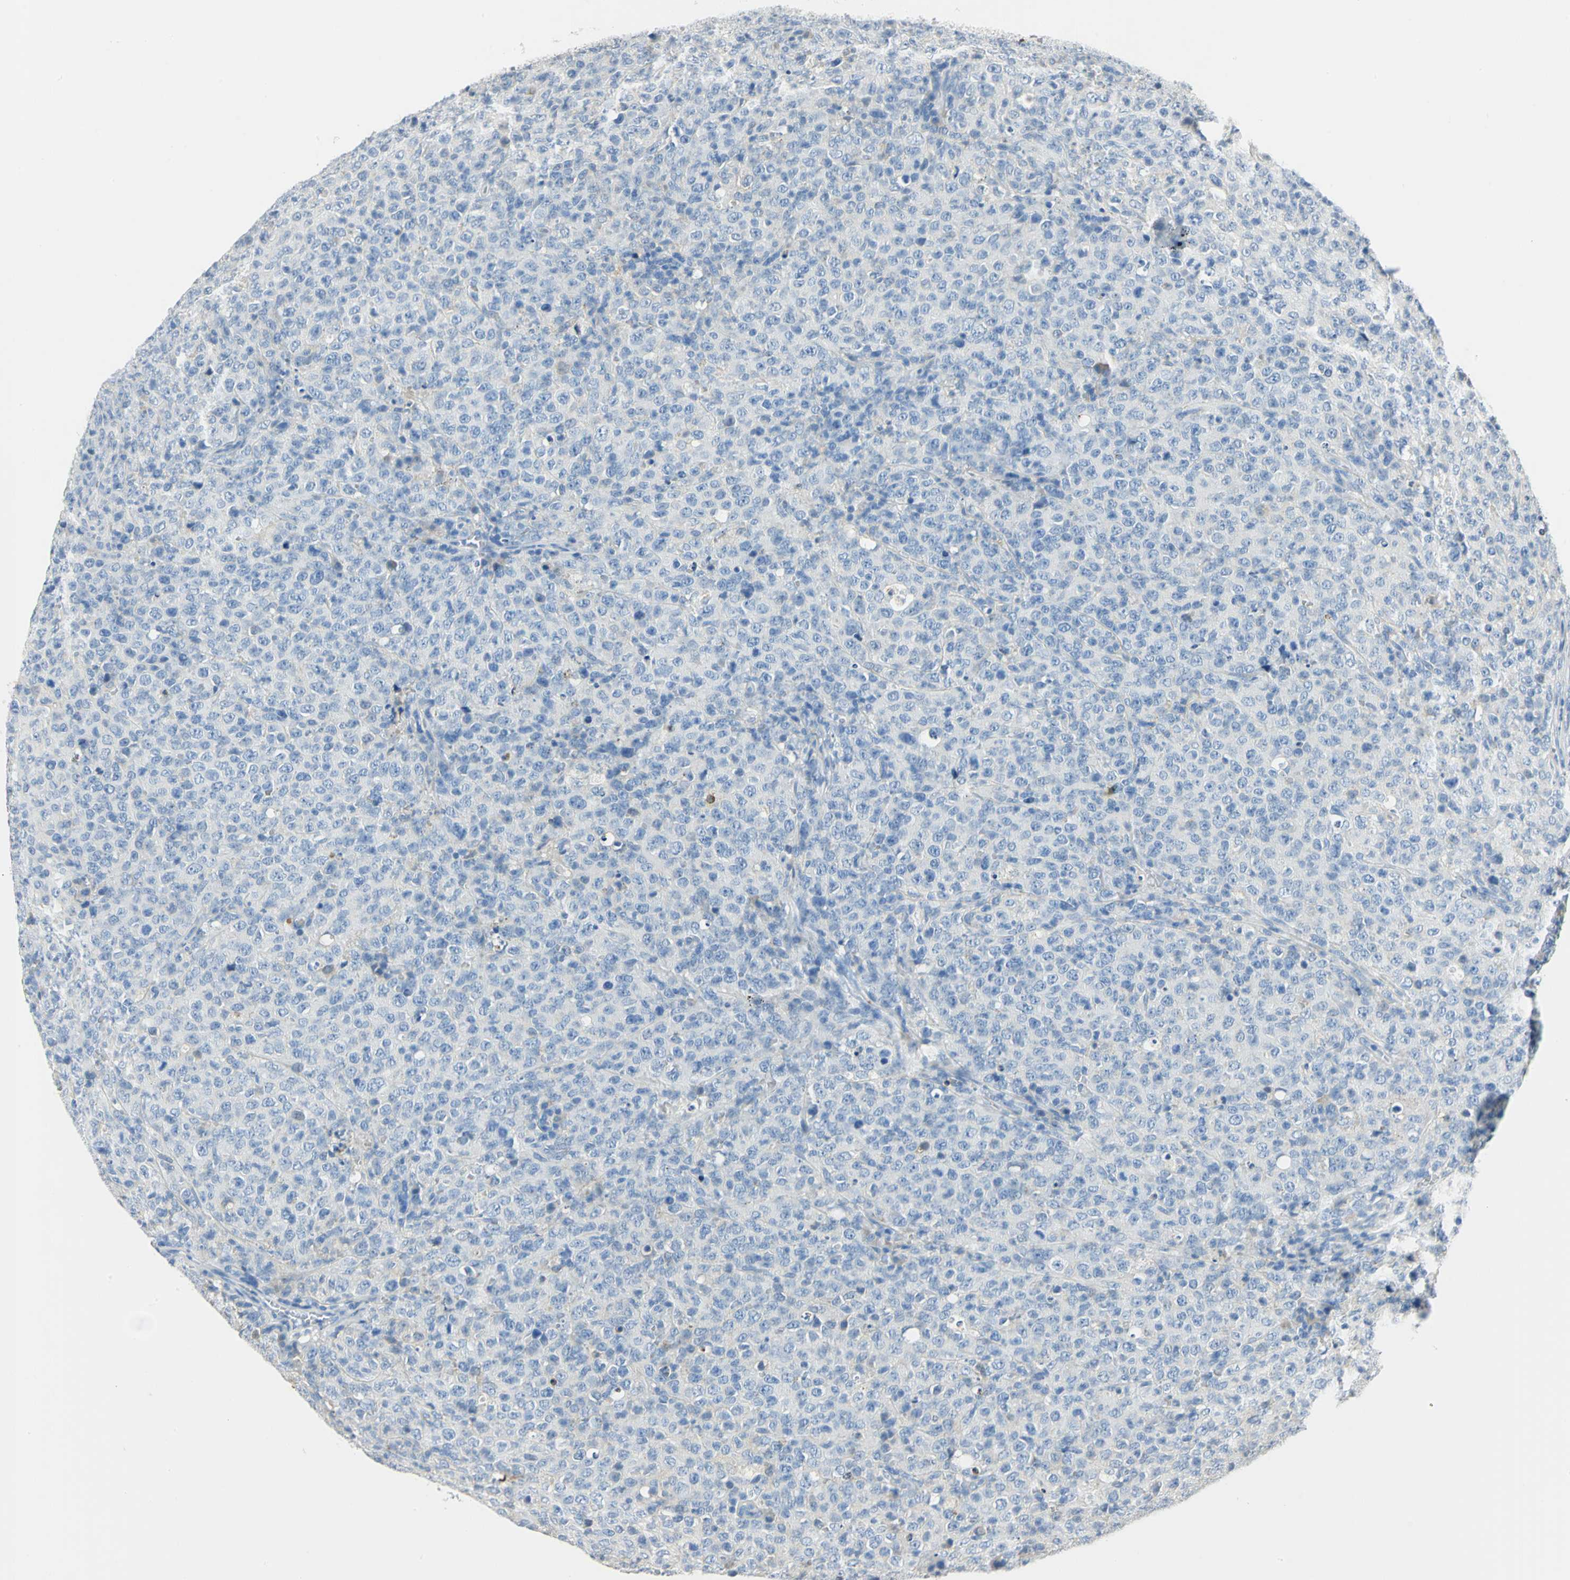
{"staining": {"intensity": "negative", "quantity": "none", "location": "none"}, "tissue": "lymphoma", "cell_type": "Tumor cells", "image_type": "cancer", "snomed": [{"axis": "morphology", "description": "Malignant lymphoma, non-Hodgkin's type, High grade"}, {"axis": "topography", "description": "Tonsil"}], "caption": "The immunohistochemistry image has no significant positivity in tumor cells of lymphoma tissue. (DAB (3,3'-diaminobenzidine) immunohistochemistry (IHC), high magnification).", "gene": "ANXA4", "patient": {"sex": "female", "age": 36}}